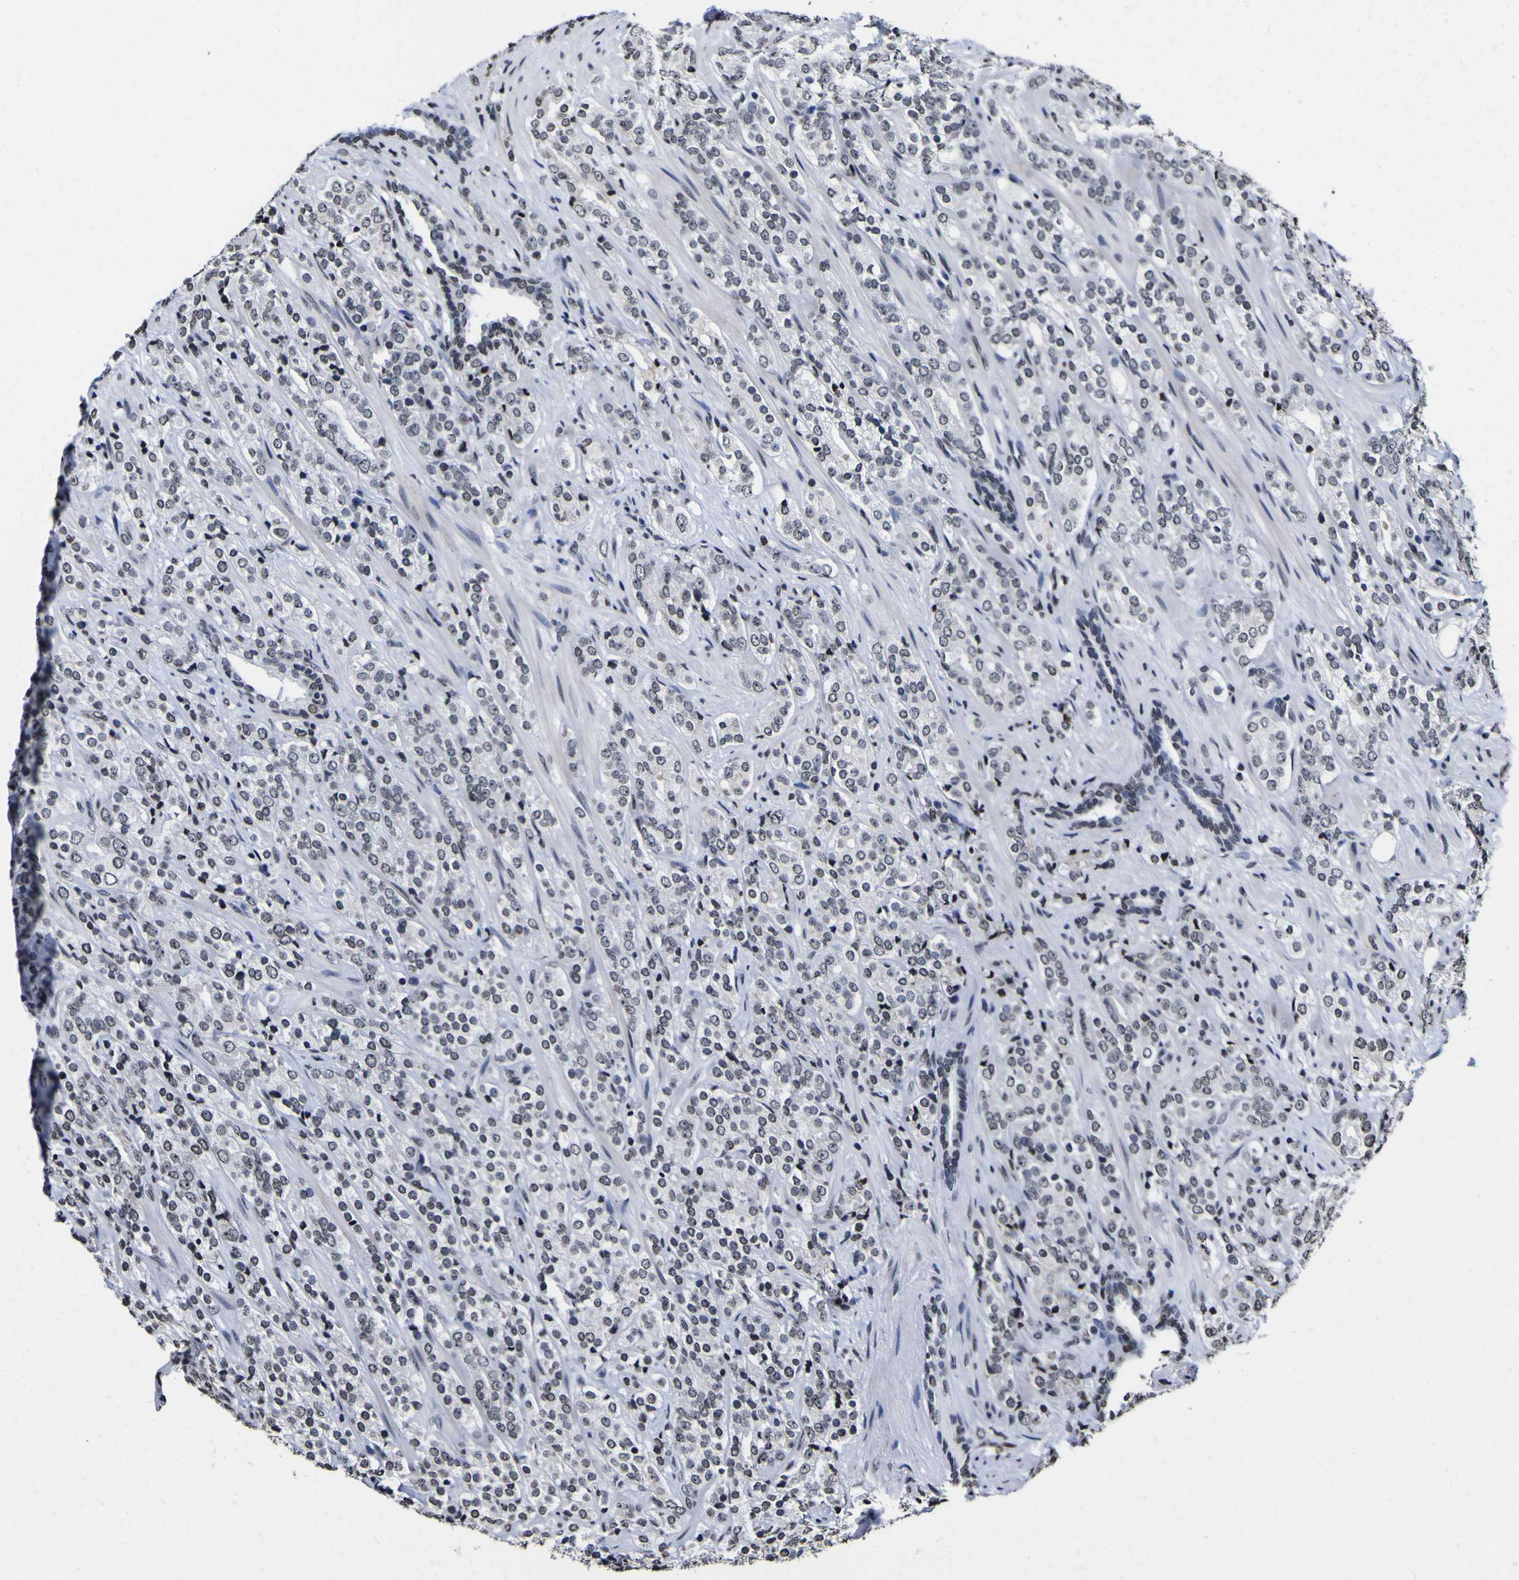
{"staining": {"intensity": "negative", "quantity": "none", "location": "none"}, "tissue": "prostate cancer", "cell_type": "Tumor cells", "image_type": "cancer", "snomed": [{"axis": "morphology", "description": "Adenocarcinoma, High grade"}, {"axis": "topography", "description": "Prostate"}], "caption": "This photomicrograph is of prostate adenocarcinoma (high-grade) stained with immunohistochemistry (IHC) to label a protein in brown with the nuclei are counter-stained blue. There is no staining in tumor cells.", "gene": "PIAS1", "patient": {"sex": "male", "age": 71}}